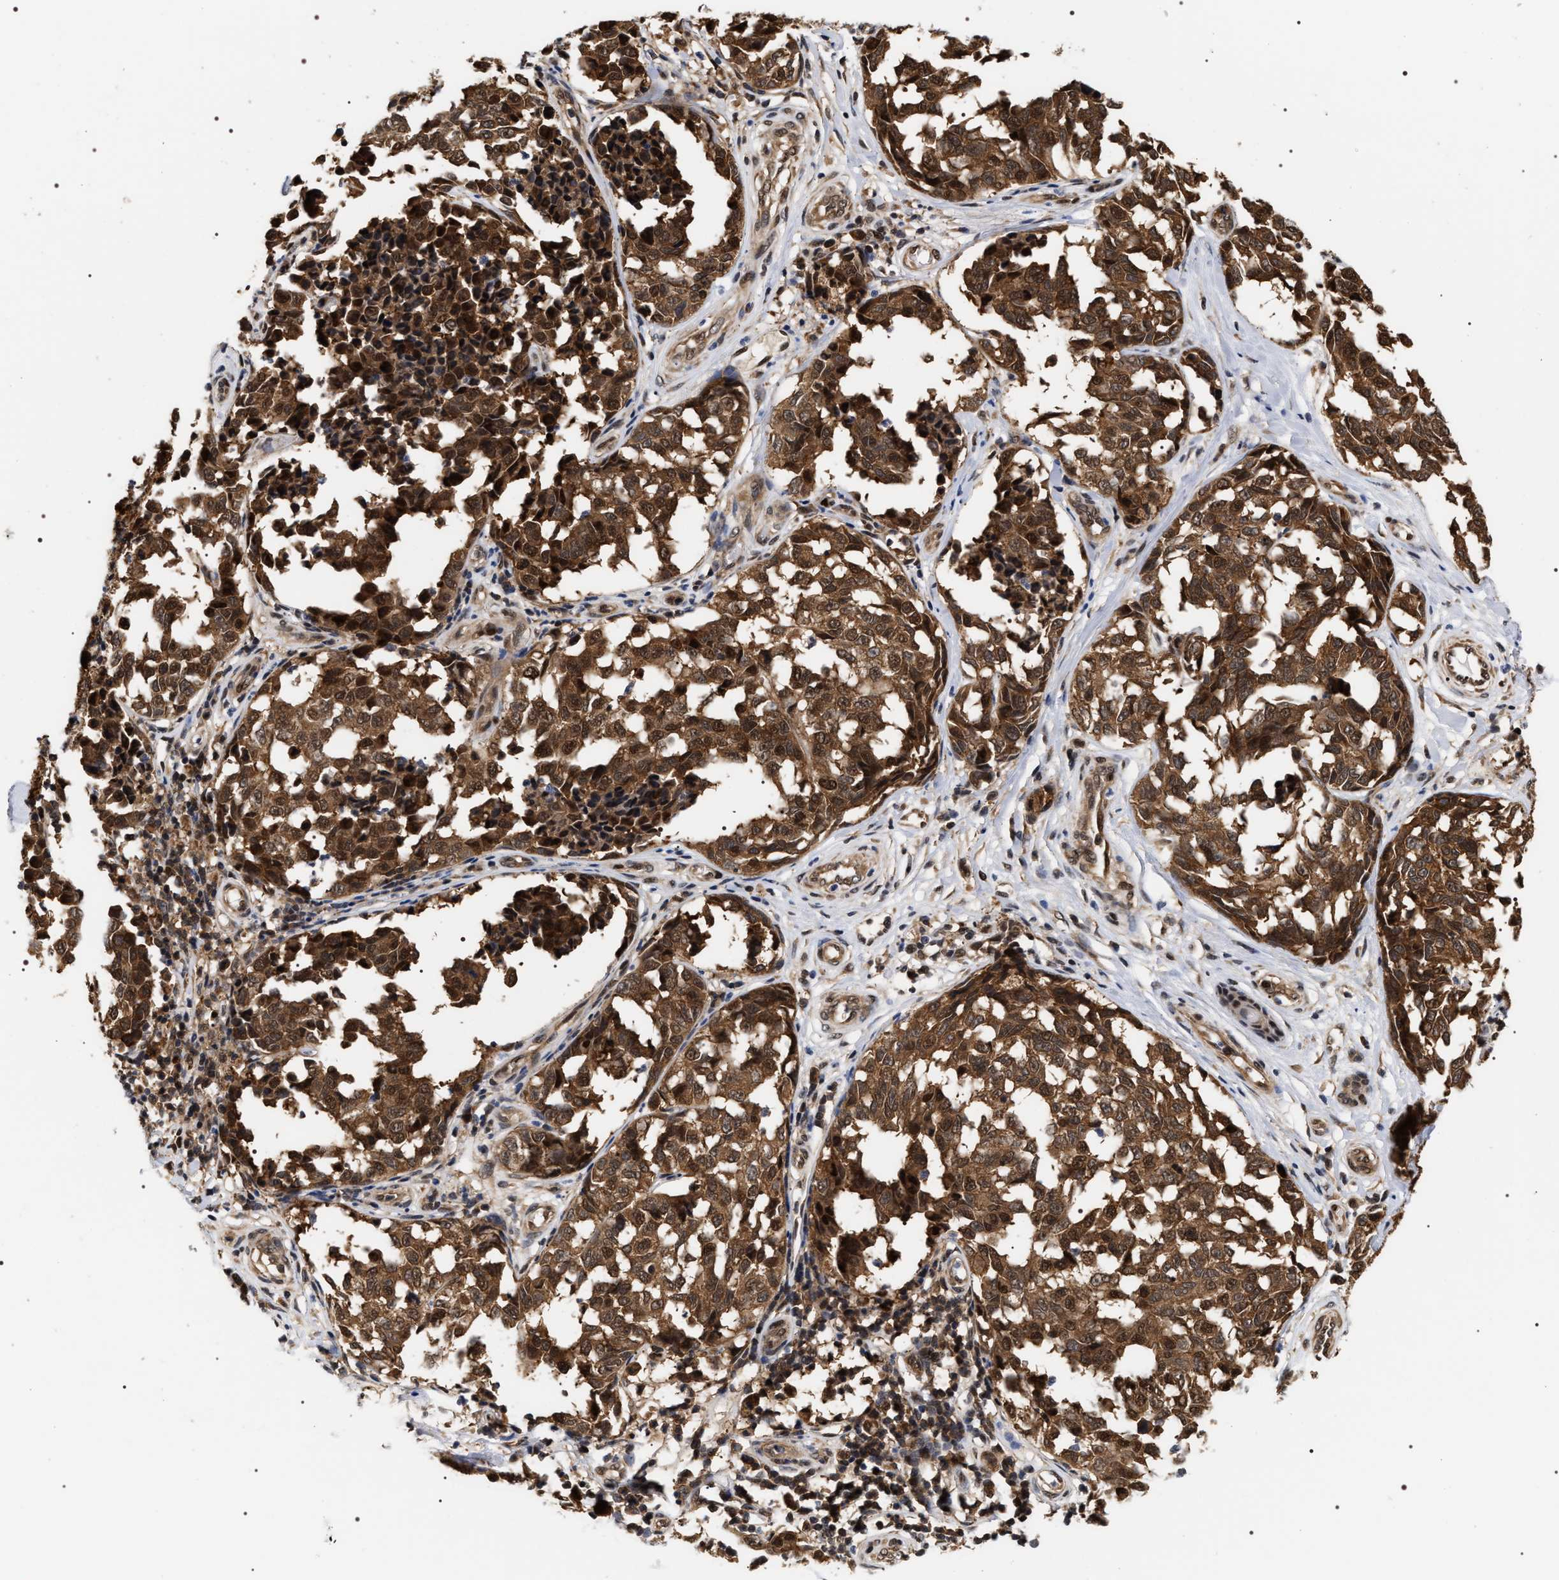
{"staining": {"intensity": "moderate", "quantity": ">75%", "location": "cytoplasmic/membranous,nuclear"}, "tissue": "melanoma", "cell_type": "Tumor cells", "image_type": "cancer", "snomed": [{"axis": "morphology", "description": "Malignant melanoma, NOS"}, {"axis": "topography", "description": "Skin"}], "caption": "DAB immunohistochemical staining of malignant melanoma reveals moderate cytoplasmic/membranous and nuclear protein expression in approximately >75% of tumor cells.", "gene": "BAG6", "patient": {"sex": "female", "age": 64}}